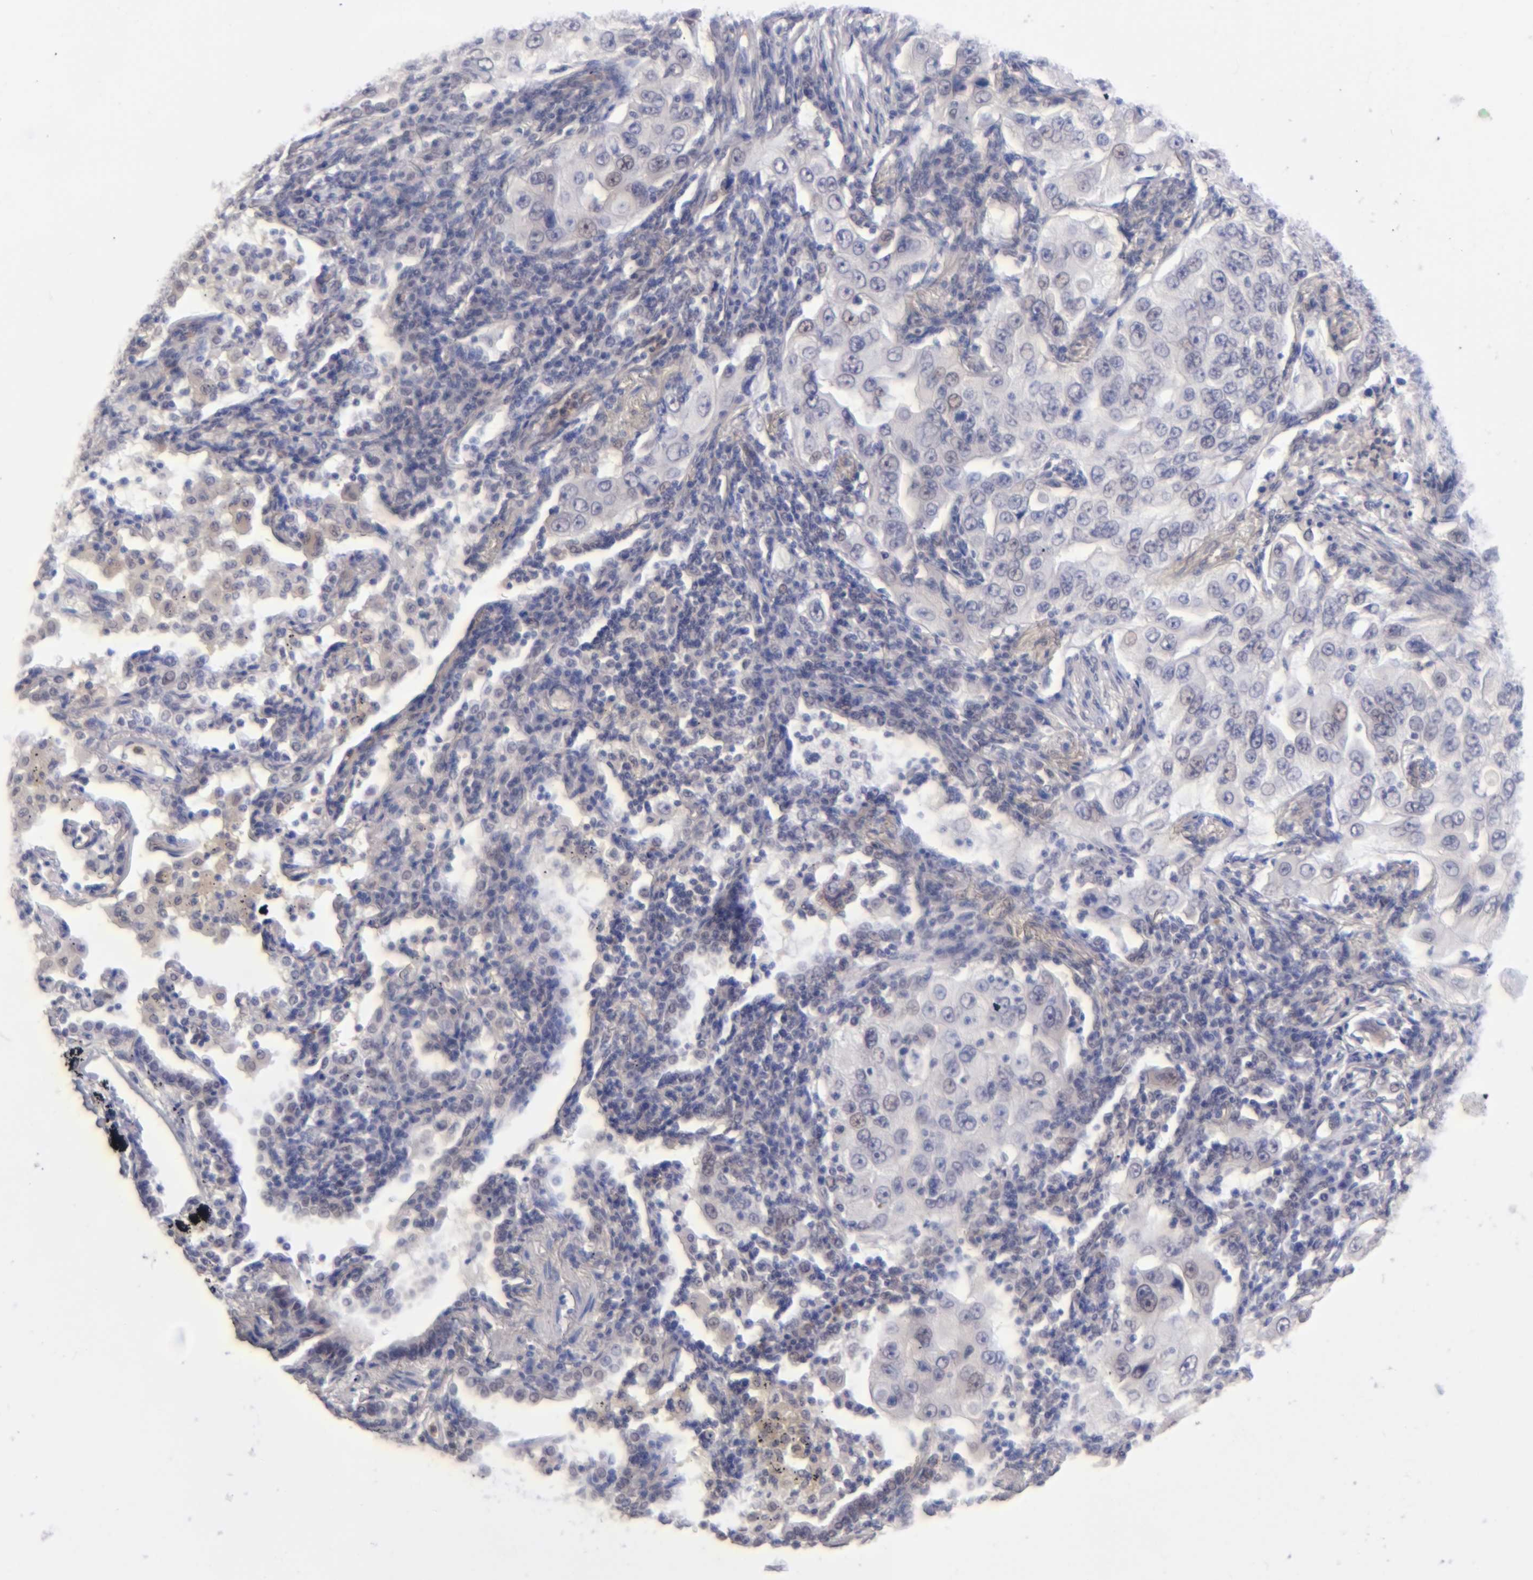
{"staining": {"intensity": "negative", "quantity": "none", "location": "none"}, "tissue": "lung cancer", "cell_type": "Tumor cells", "image_type": "cancer", "snomed": [{"axis": "morphology", "description": "Adenocarcinoma, NOS"}, {"axis": "topography", "description": "Lung"}], "caption": "Immunohistochemical staining of human lung cancer reveals no significant staining in tumor cells. (DAB immunohistochemistry, high magnification).", "gene": "MGAM", "patient": {"sex": "male", "age": 84}}